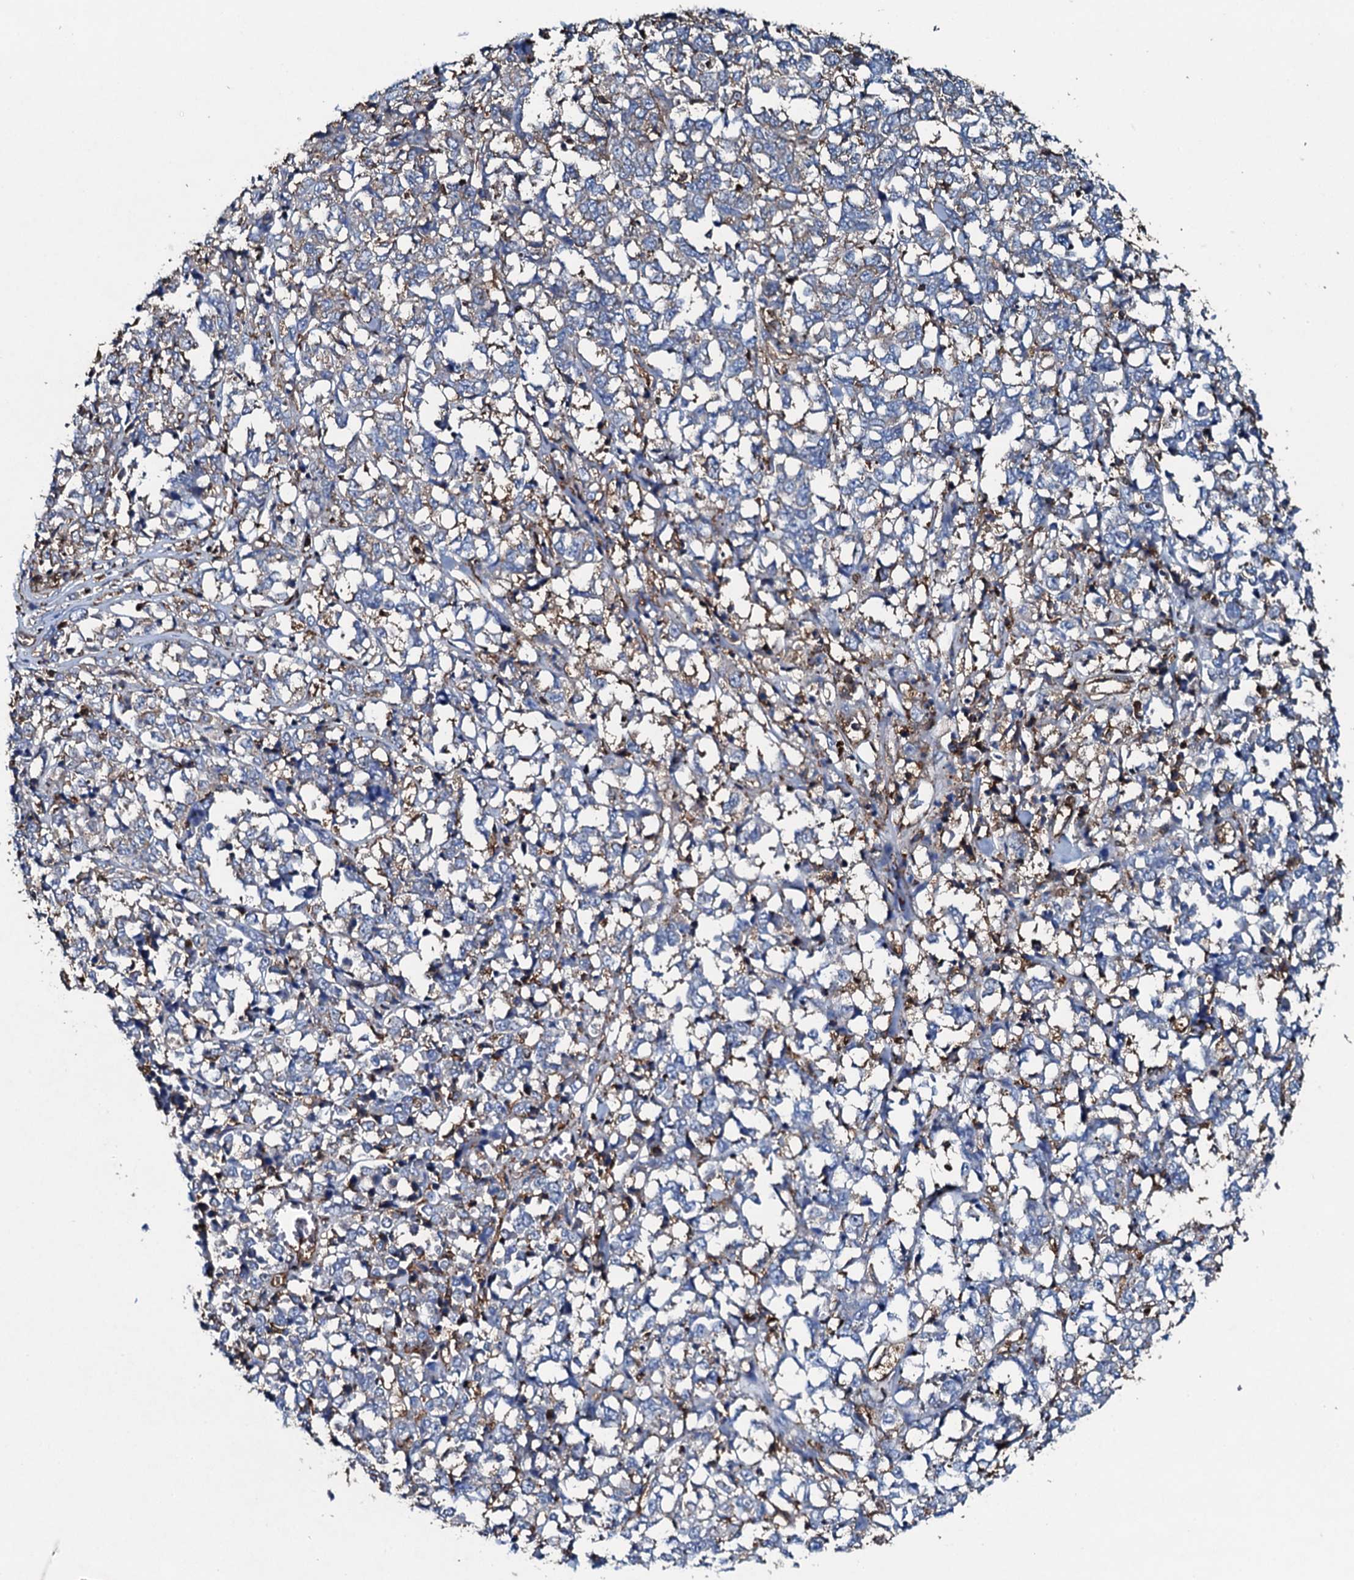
{"staining": {"intensity": "weak", "quantity": "25%-75%", "location": "cytoplasmic/membranous"}, "tissue": "melanoma", "cell_type": "Tumor cells", "image_type": "cancer", "snomed": [{"axis": "morphology", "description": "Malignant melanoma, NOS"}, {"axis": "topography", "description": "Skin"}], "caption": "Immunohistochemical staining of melanoma demonstrates low levels of weak cytoplasmic/membranous protein positivity in about 25%-75% of tumor cells. The protein of interest is stained brown, and the nuclei are stained in blue (DAB IHC with brightfield microscopy, high magnification).", "gene": "MS4A4E", "patient": {"sex": "female", "age": 72}}